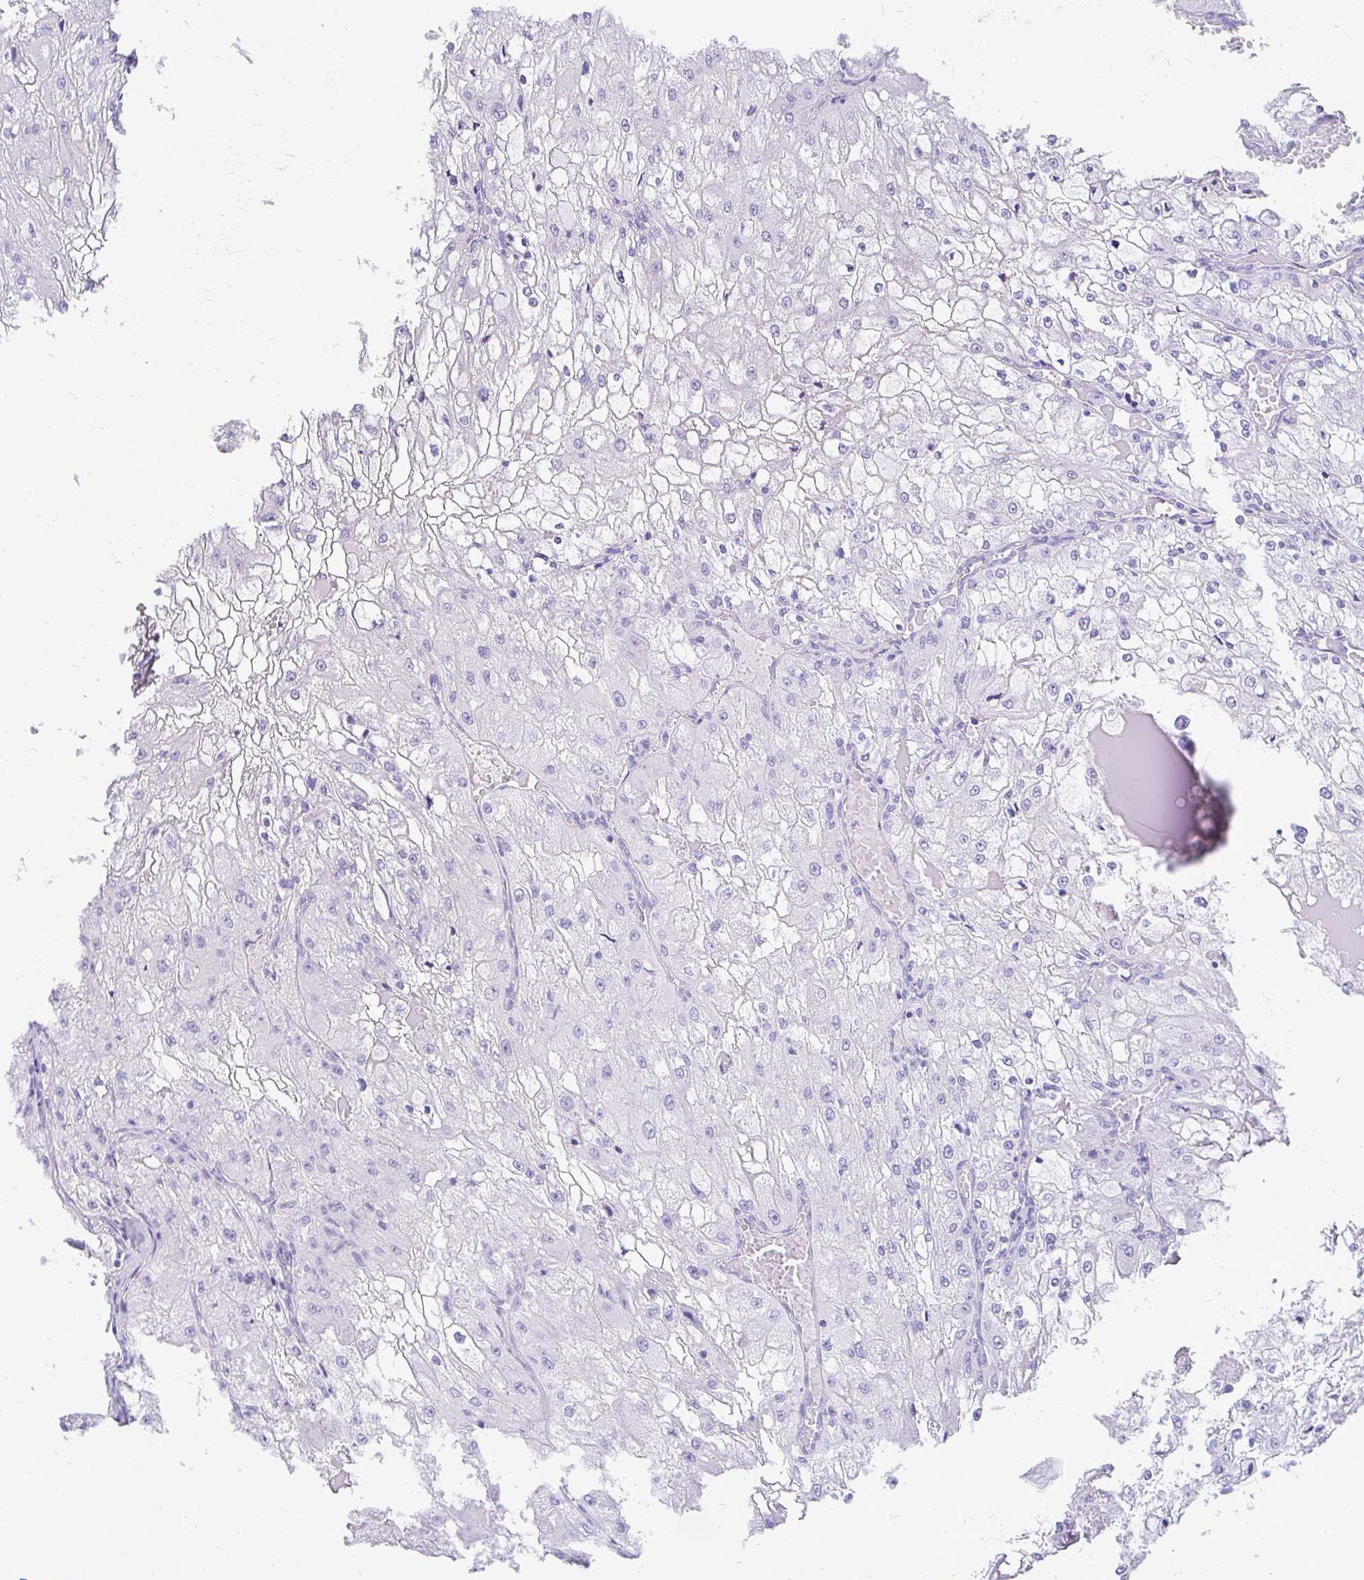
{"staining": {"intensity": "negative", "quantity": "none", "location": "none"}, "tissue": "renal cancer", "cell_type": "Tumor cells", "image_type": "cancer", "snomed": [{"axis": "morphology", "description": "Adenocarcinoma, NOS"}, {"axis": "topography", "description": "Kidney"}], "caption": "The histopathology image shows no staining of tumor cells in renal cancer (adenocarcinoma).", "gene": "FAM83C", "patient": {"sex": "female", "age": 74}}